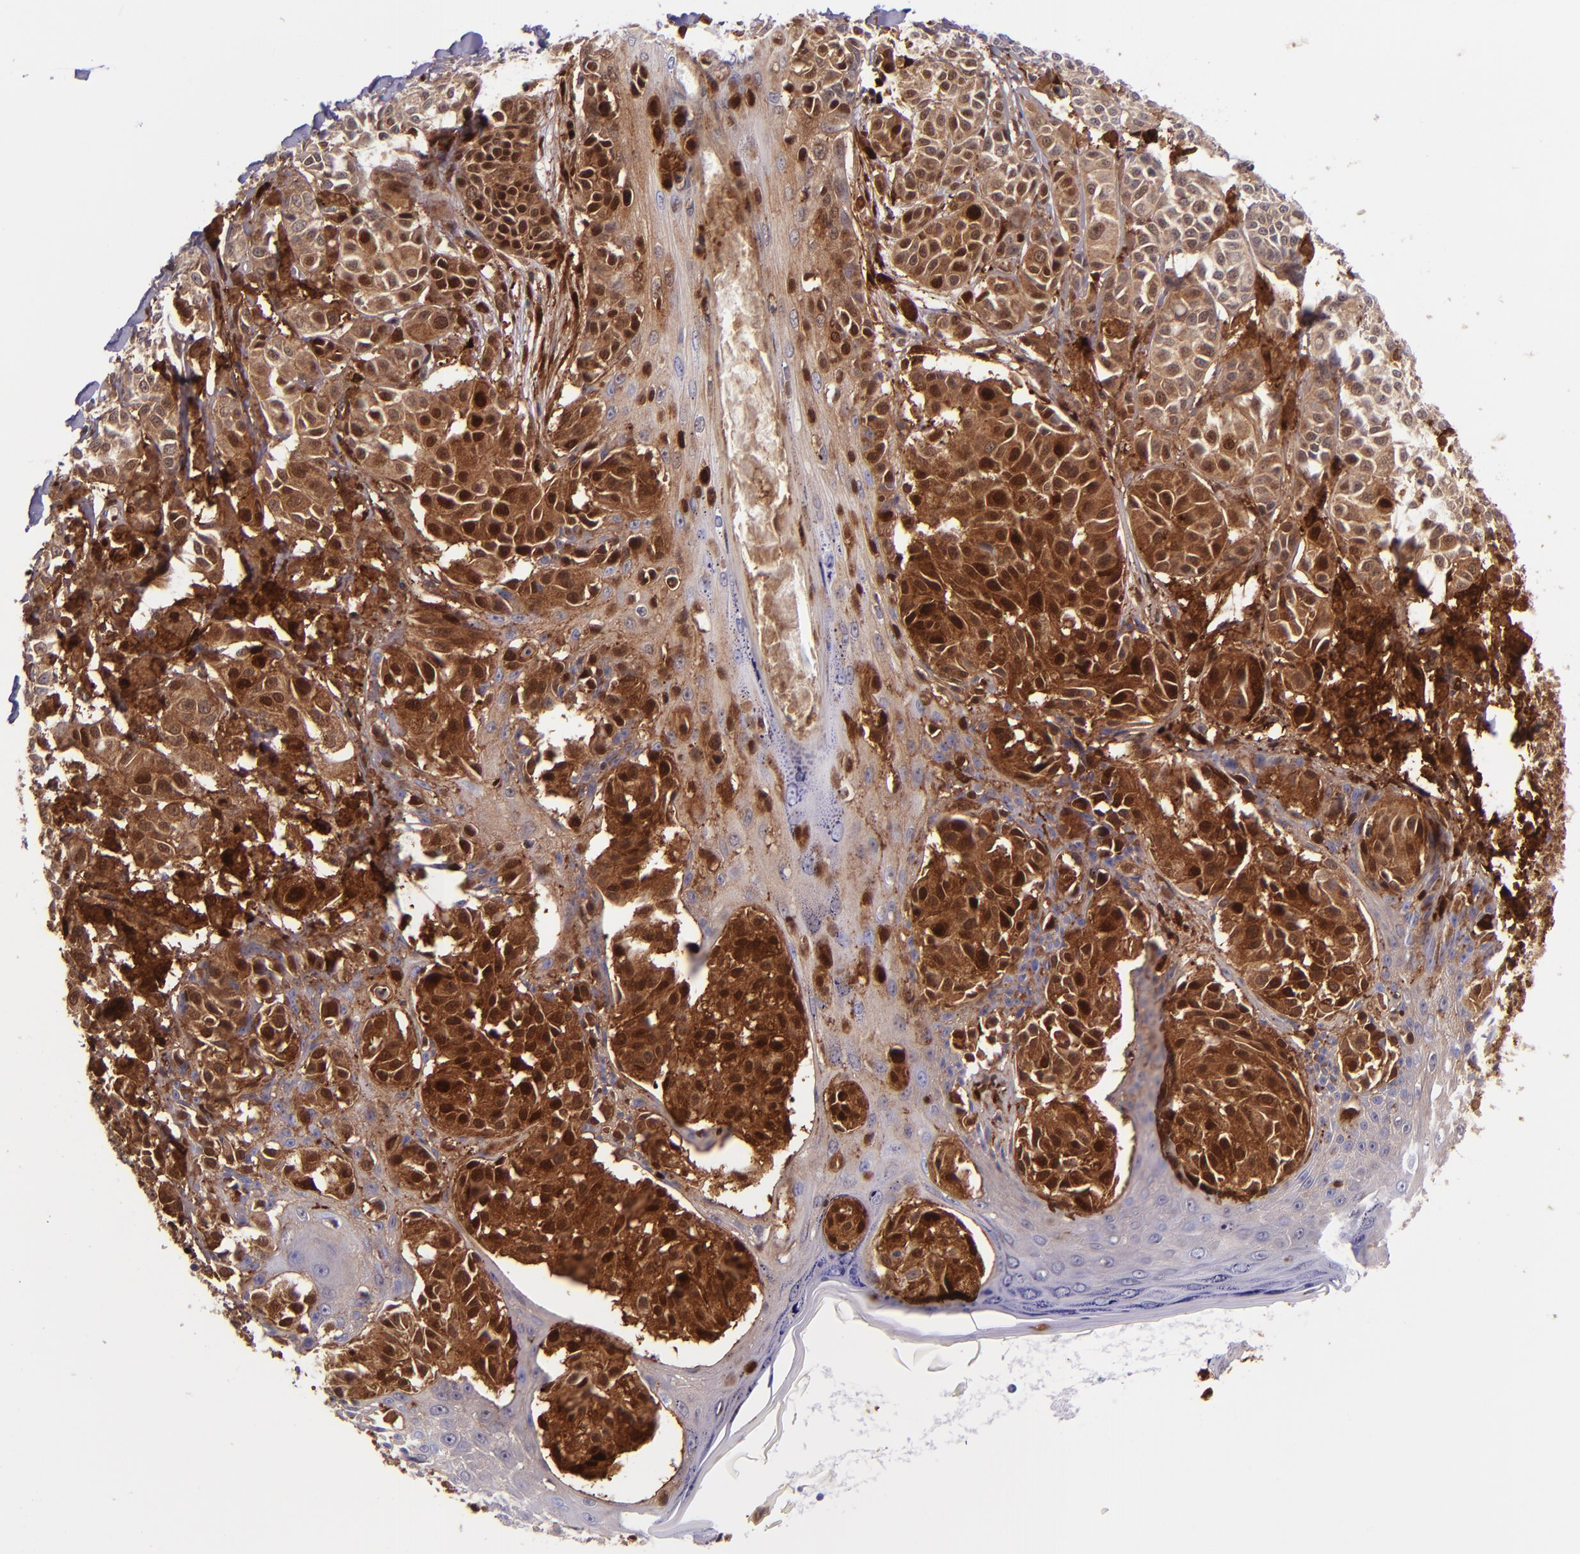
{"staining": {"intensity": "strong", "quantity": ">75%", "location": "cytoplasmic/membranous,nuclear"}, "tissue": "melanoma", "cell_type": "Tumor cells", "image_type": "cancer", "snomed": [{"axis": "morphology", "description": "Malignant melanoma, NOS"}, {"axis": "topography", "description": "Skin"}], "caption": "Human melanoma stained with a protein marker displays strong staining in tumor cells.", "gene": "LGALS1", "patient": {"sex": "male", "age": 76}}